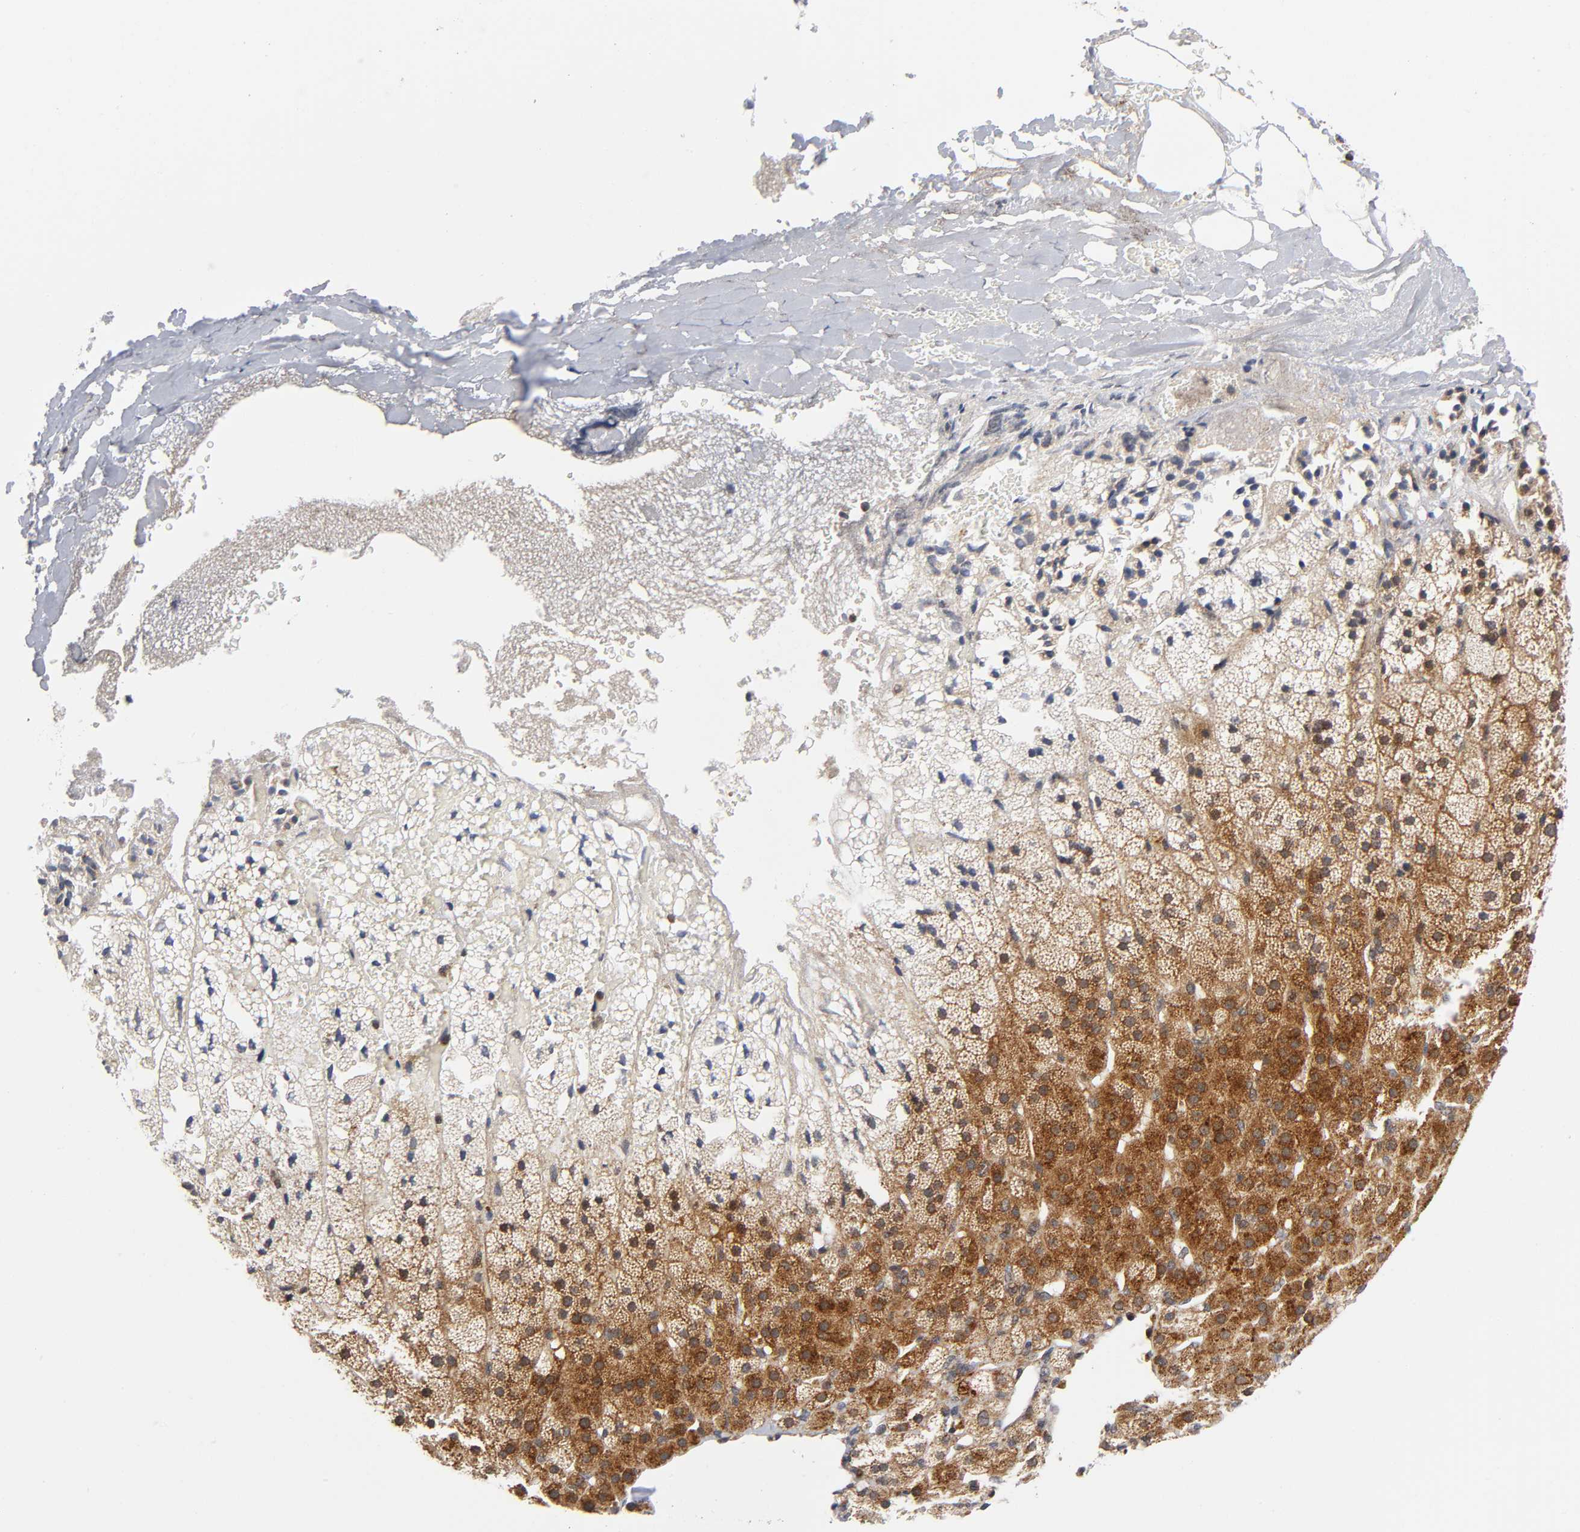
{"staining": {"intensity": "strong", "quantity": ">75%", "location": "cytoplasmic/membranous"}, "tissue": "adrenal gland", "cell_type": "Glandular cells", "image_type": "normal", "snomed": [{"axis": "morphology", "description": "Normal tissue, NOS"}, {"axis": "topography", "description": "Adrenal gland"}], "caption": "This is an image of IHC staining of unremarkable adrenal gland, which shows strong positivity in the cytoplasmic/membranous of glandular cells.", "gene": "EIF5", "patient": {"sex": "male", "age": 35}}